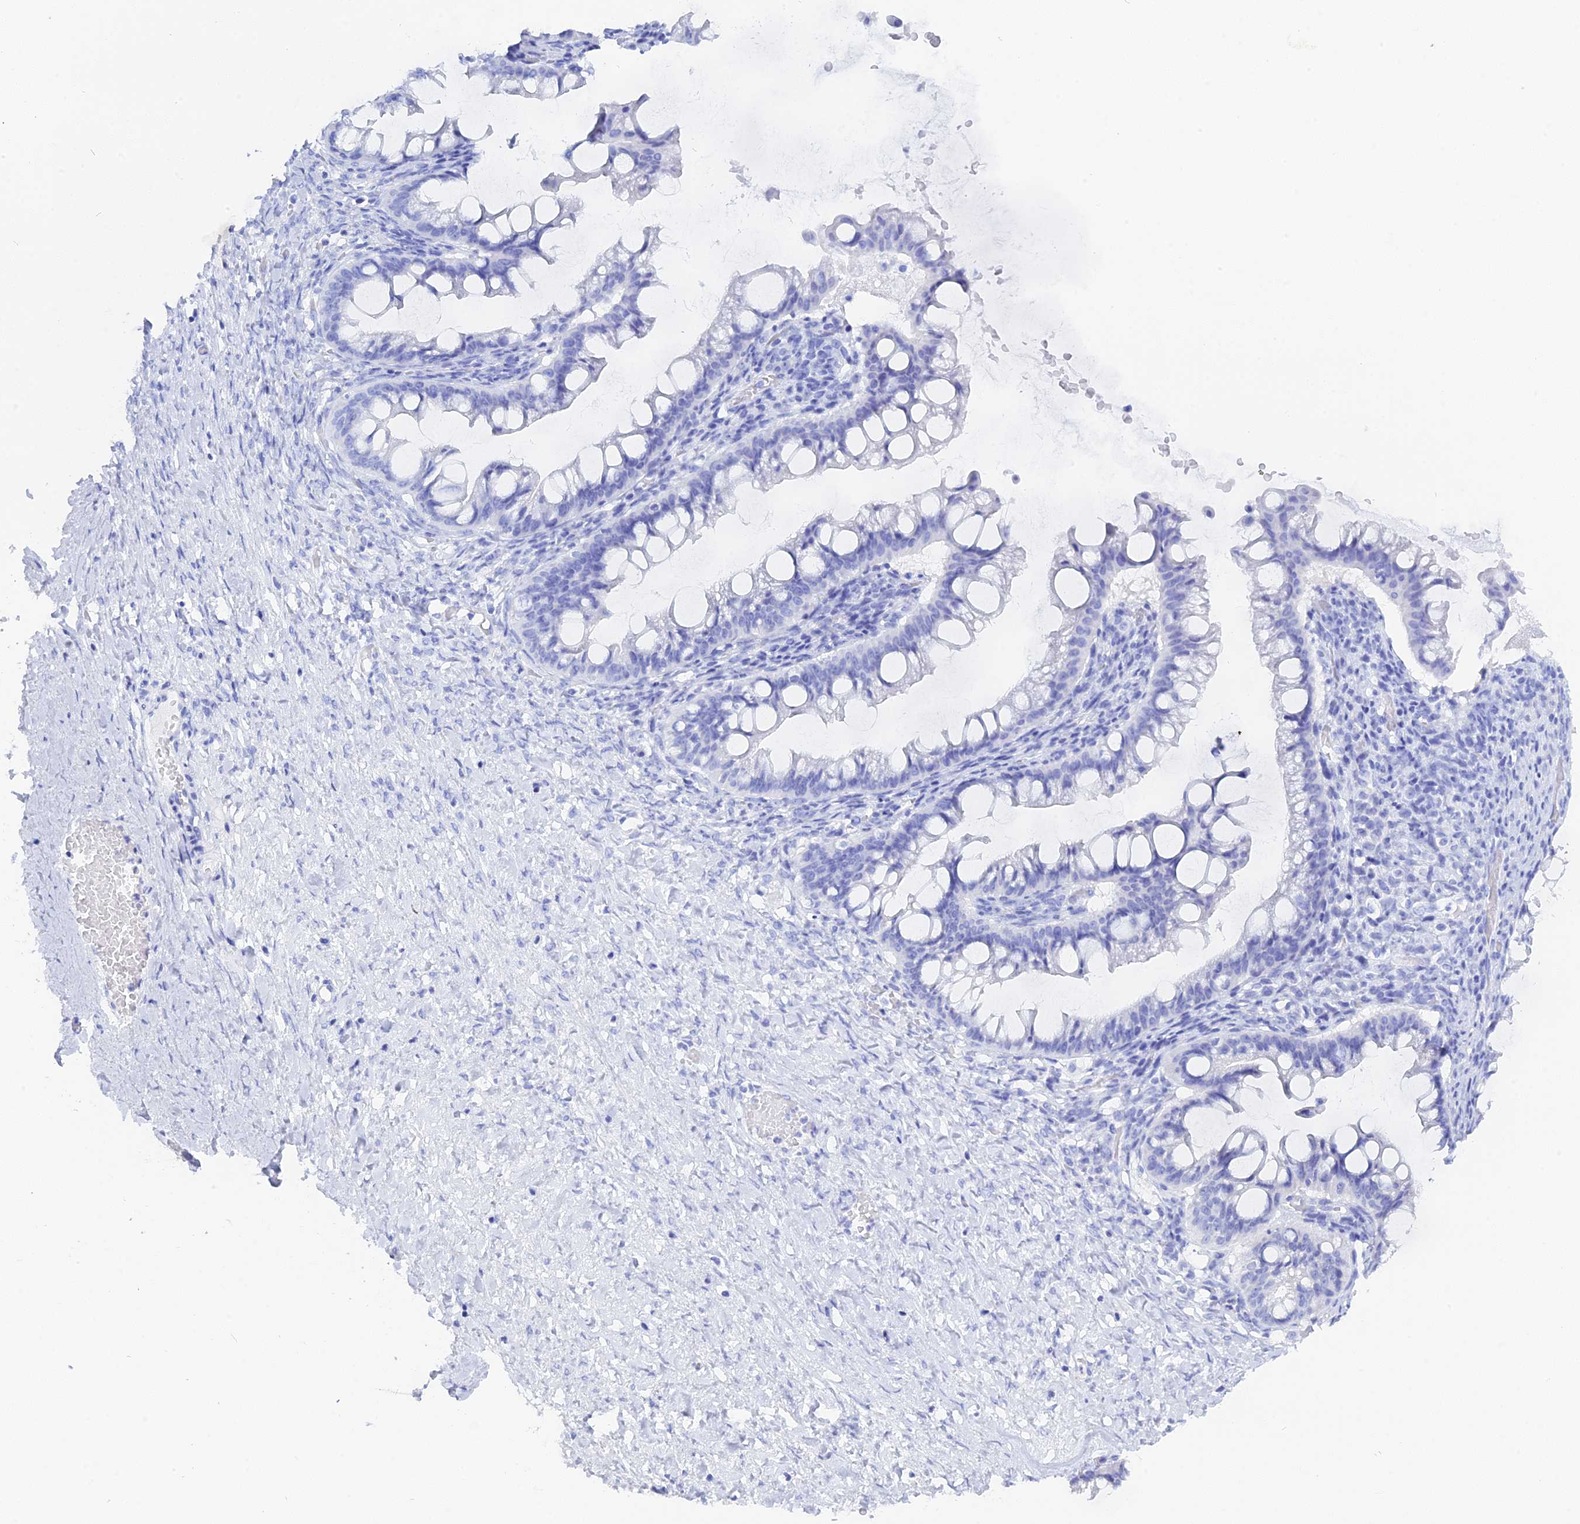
{"staining": {"intensity": "negative", "quantity": "none", "location": "none"}, "tissue": "ovarian cancer", "cell_type": "Tumor cells", "image_type": "cancer", "snomed": [{"axis": "morphology", "description": "Cystadenocarcinoma, mucinous, NOS"}, {"axis": "topography", "description": "Ovary"}], "caption": "Human ovarian cancer (mucinous cystadenocarcinoma) stained for a protein using immunohistochemistry shows no positivity in tumor cells.", "gene": "ADGRA1", "patient": {"sex": "female", "age": 73}}